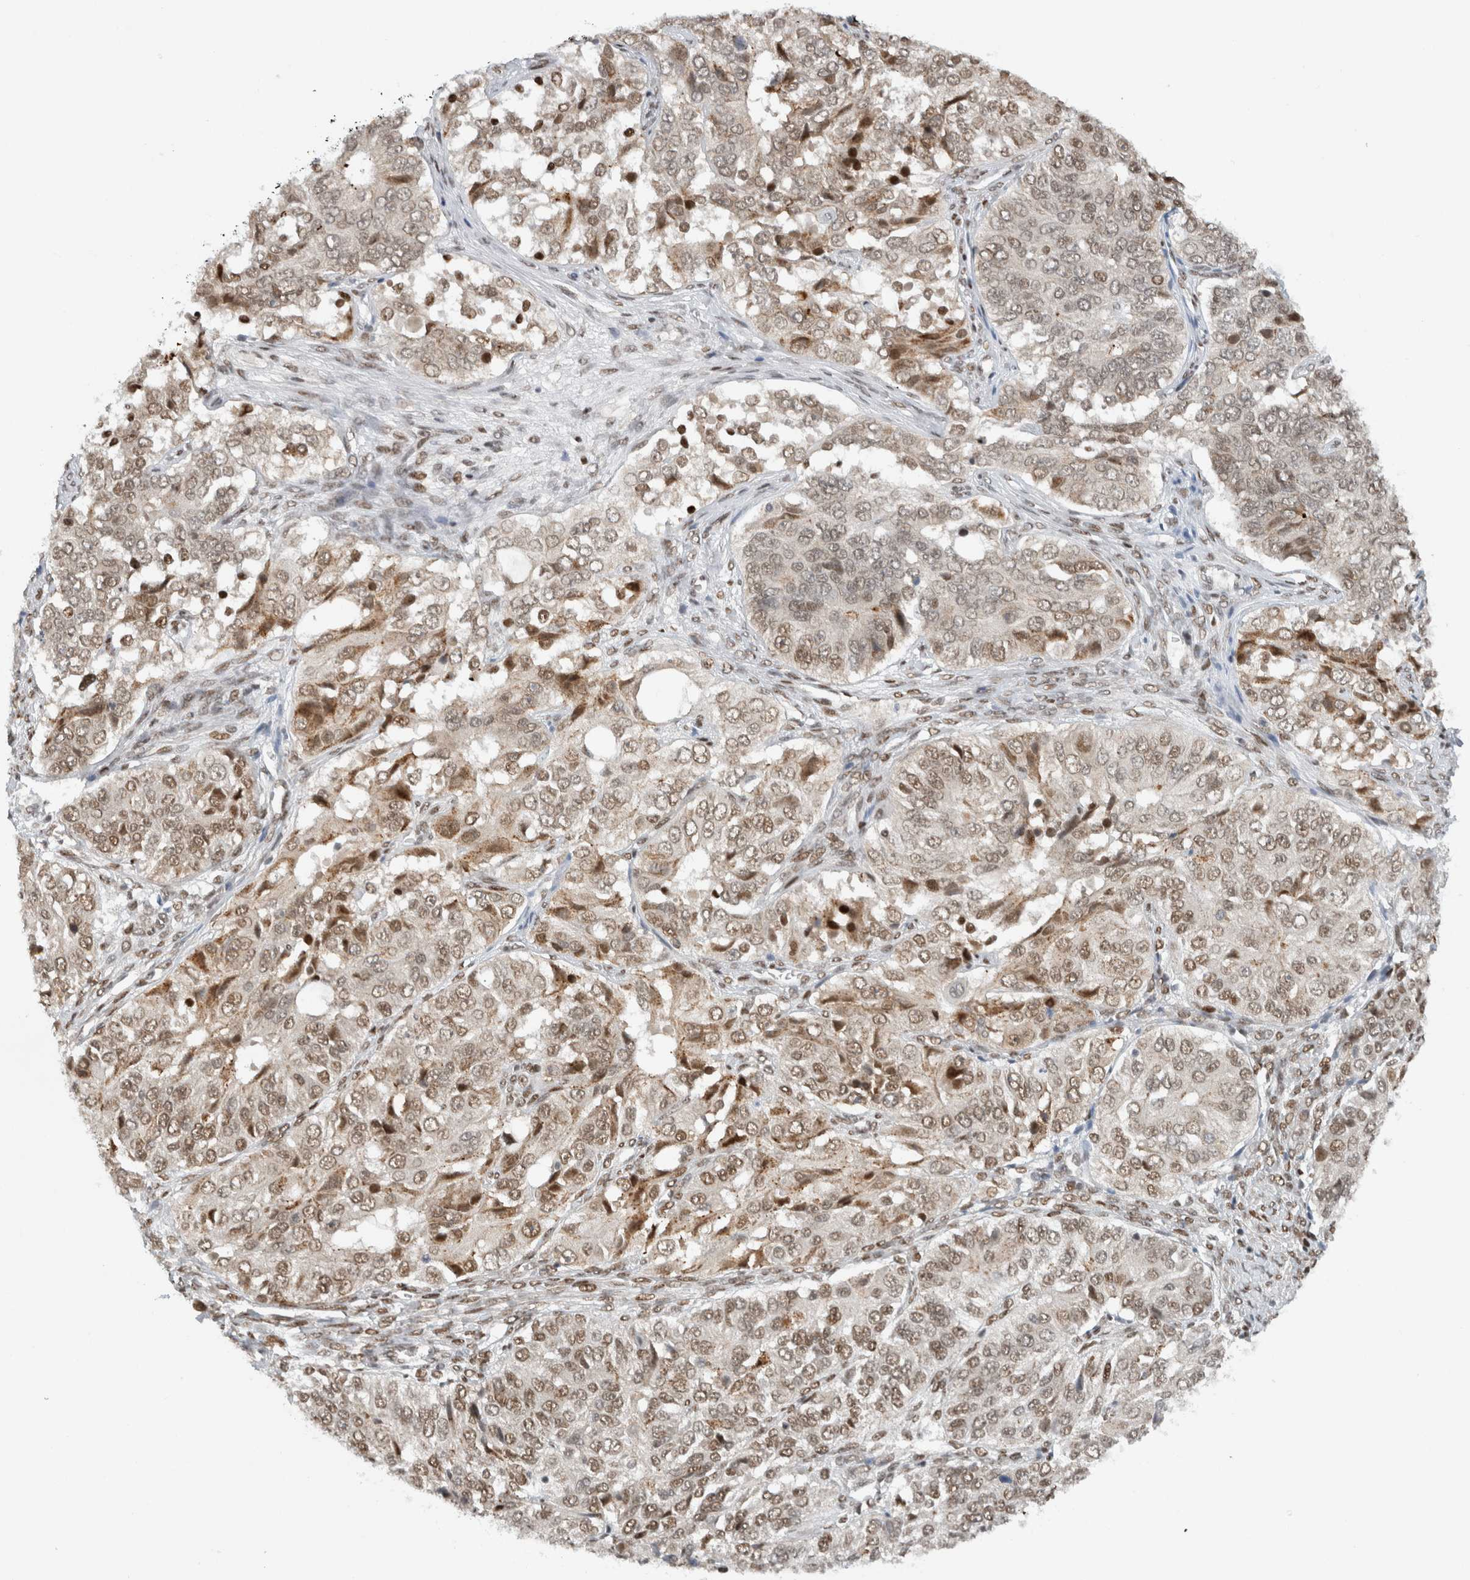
{"staining": {"intensity": "moderate", "quantity": ">75%", "location": "nuclear"}, "tissue": "ovarian cancer", "cell_type": "Tumor cells", "image_type": "cancer", "snomed": [{"axis": "morphology", "description": "Carcinoma, endometroid"}, {"axis": "topography", "description": "Ovary"}], "caption": "A brown stain highlights moderate nuclear expression of a protein in human ovarian cancer tumor cells. Nuclei are stained in blue.", "gene": "HNRNPR", "patient": {"sex": "female", "age": 51}}